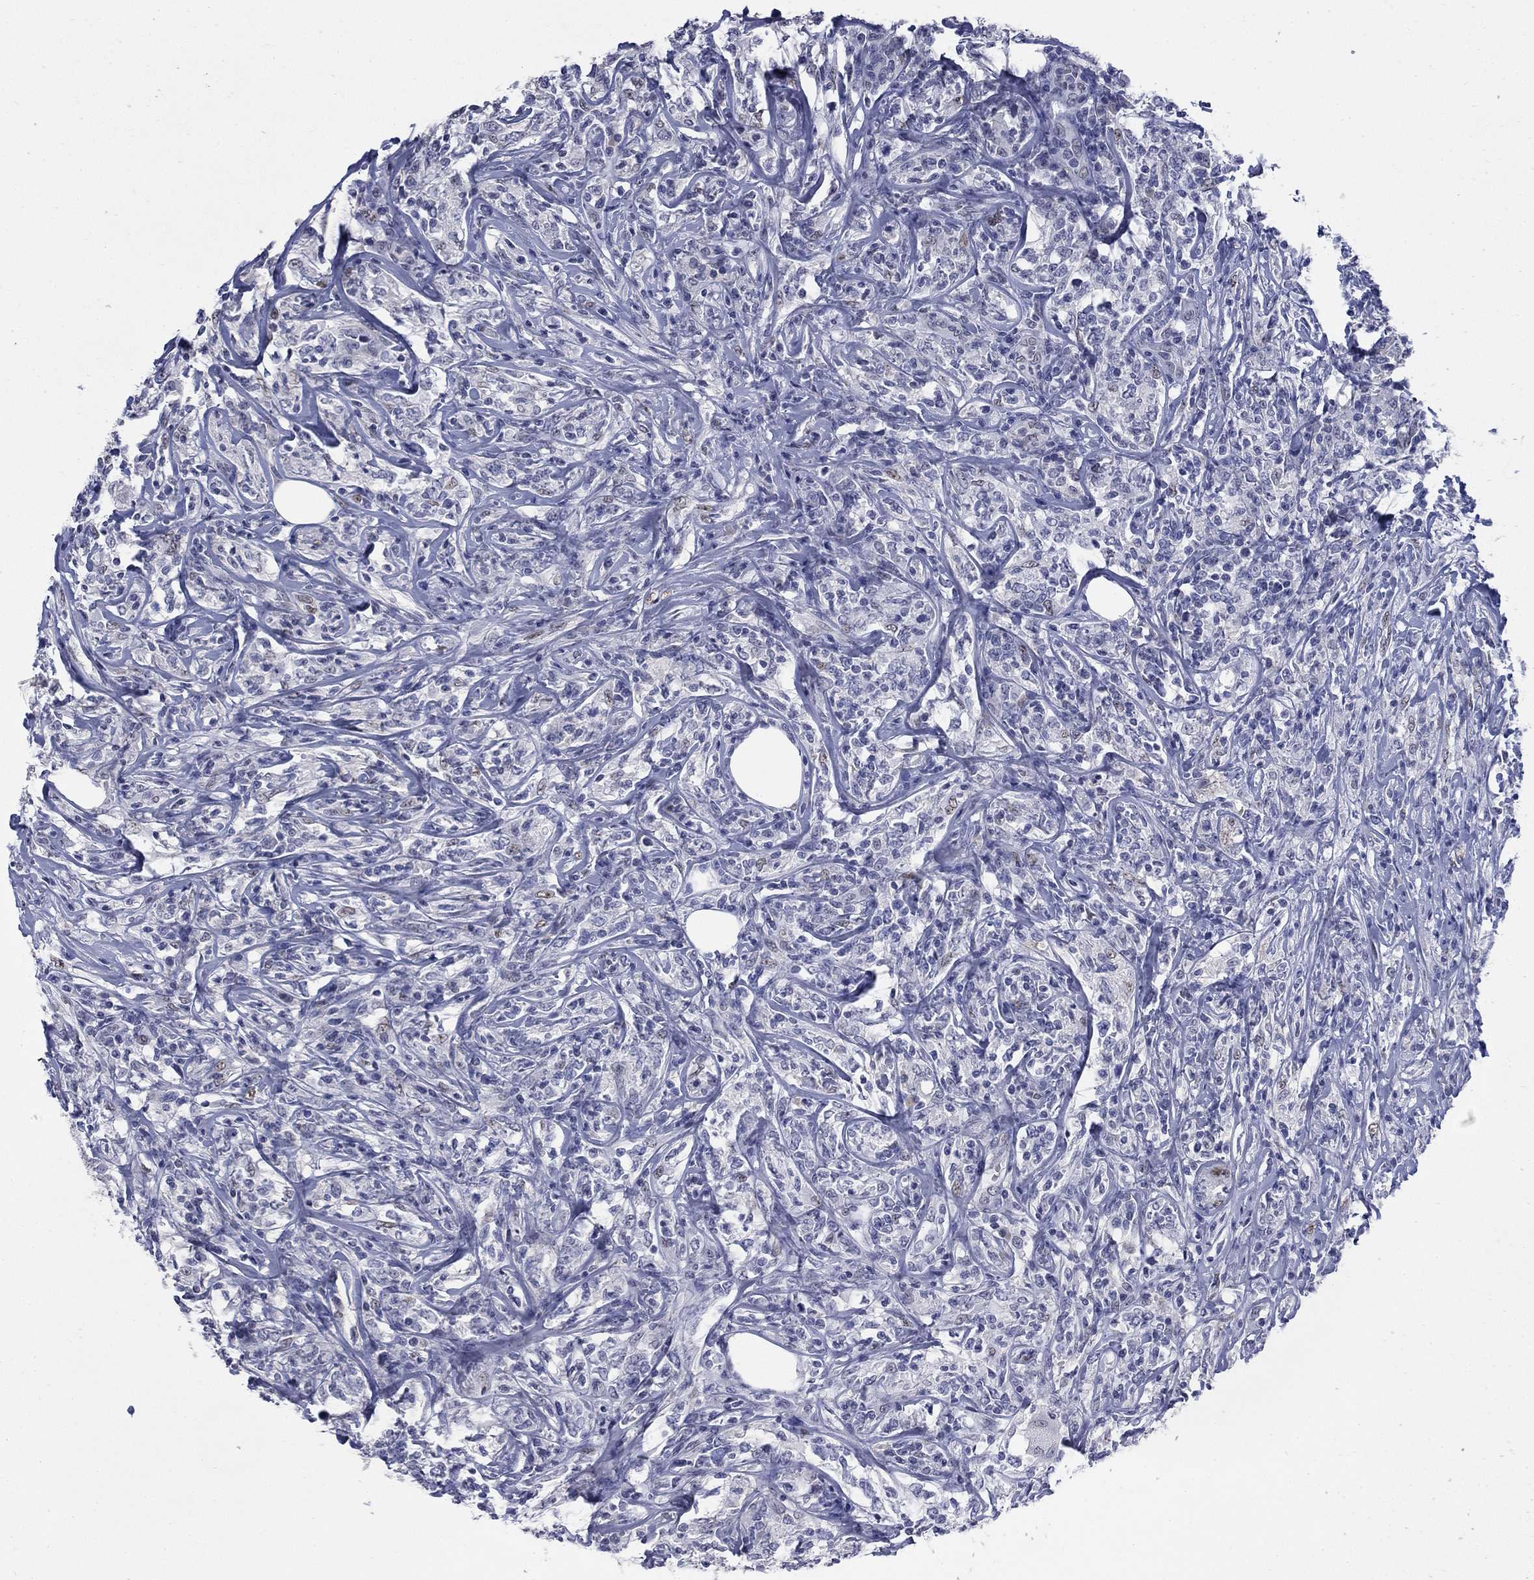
{"staining": {"intensity": "negative", "quantity": "none", "location": "none"}, "tissue": "lymphoma", "cell_type": "Tumor cells", "image_type": "cancer", "snomed": [{"axis": "morphology", "description": "Malignant lymphoma, non-Hodgkin's type, High grade"}, {"axis": "topography", "description": "Lymph node"}], "caption": "High magnification brightfield microscopy of malignant lymphoma, non-Hodgkin's type (high-grade) stained with DAB (brown) and counterstained with hematoxylin (blue): tumor cells show no significant positivity.", "gene": "SLC51A", "patient": {"sex": "female", "age": 84}}